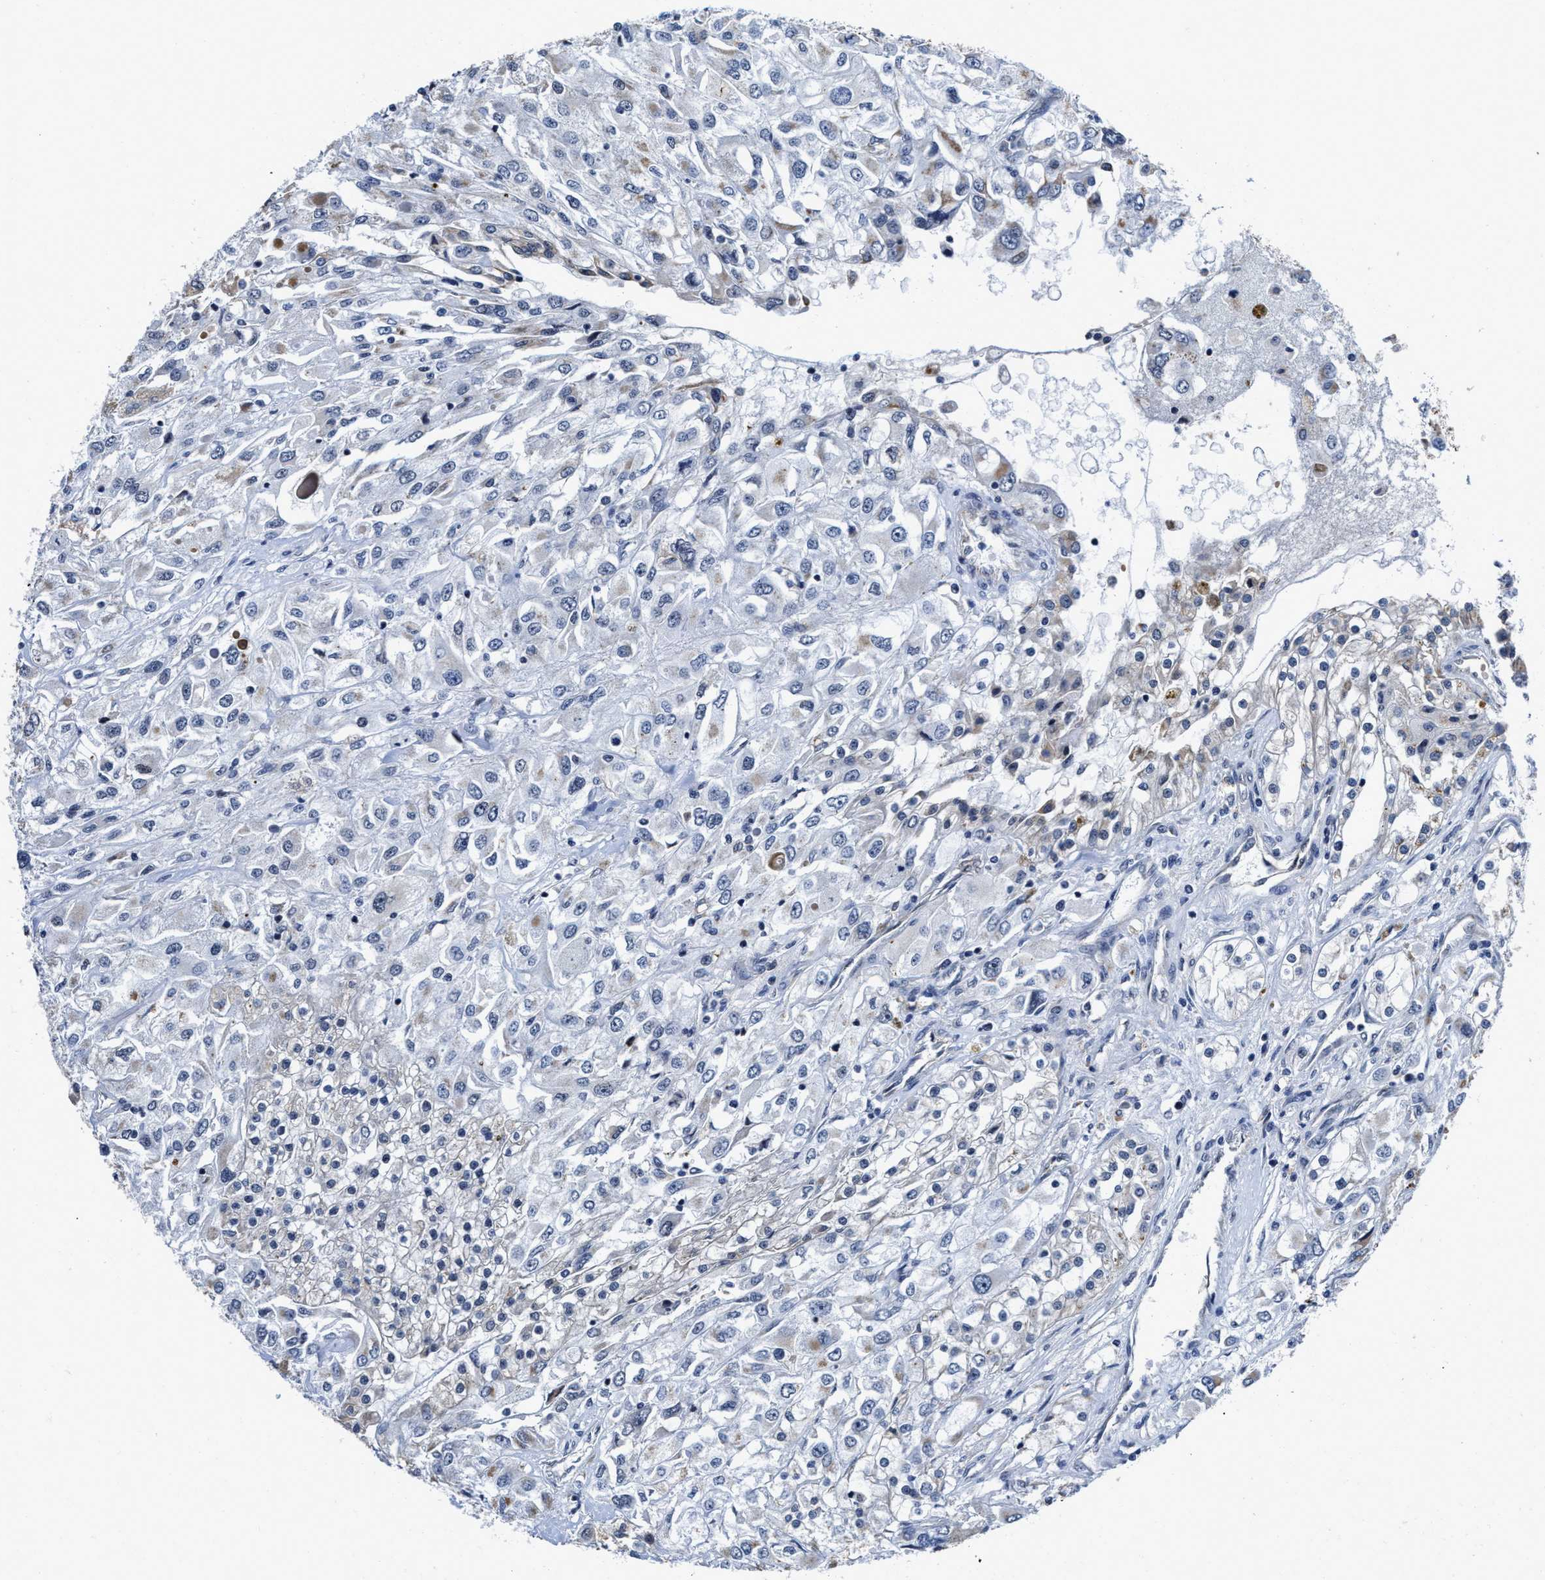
{"staining": {"intensity": "weak", "quantity": "<25%", "location": "cytoplasmic/membranous"}, "tissue": "renal cancer", "cell_type": "Tumor cells", "image_type": "cancer", "snomed": [{"axis": "morphology", "description": "Adenocarcinoma, NOS"}, {"axis": "topography", "description": "Kidney"}], "caption": "DAB (3,3'-diaminobenzidine) immunohistochemical staining of adenocarcinoma (renal) reveals no significant positivity in tumor cells.", "gene": "GHITM", "patient": {"sex": "female", "age": 52}}